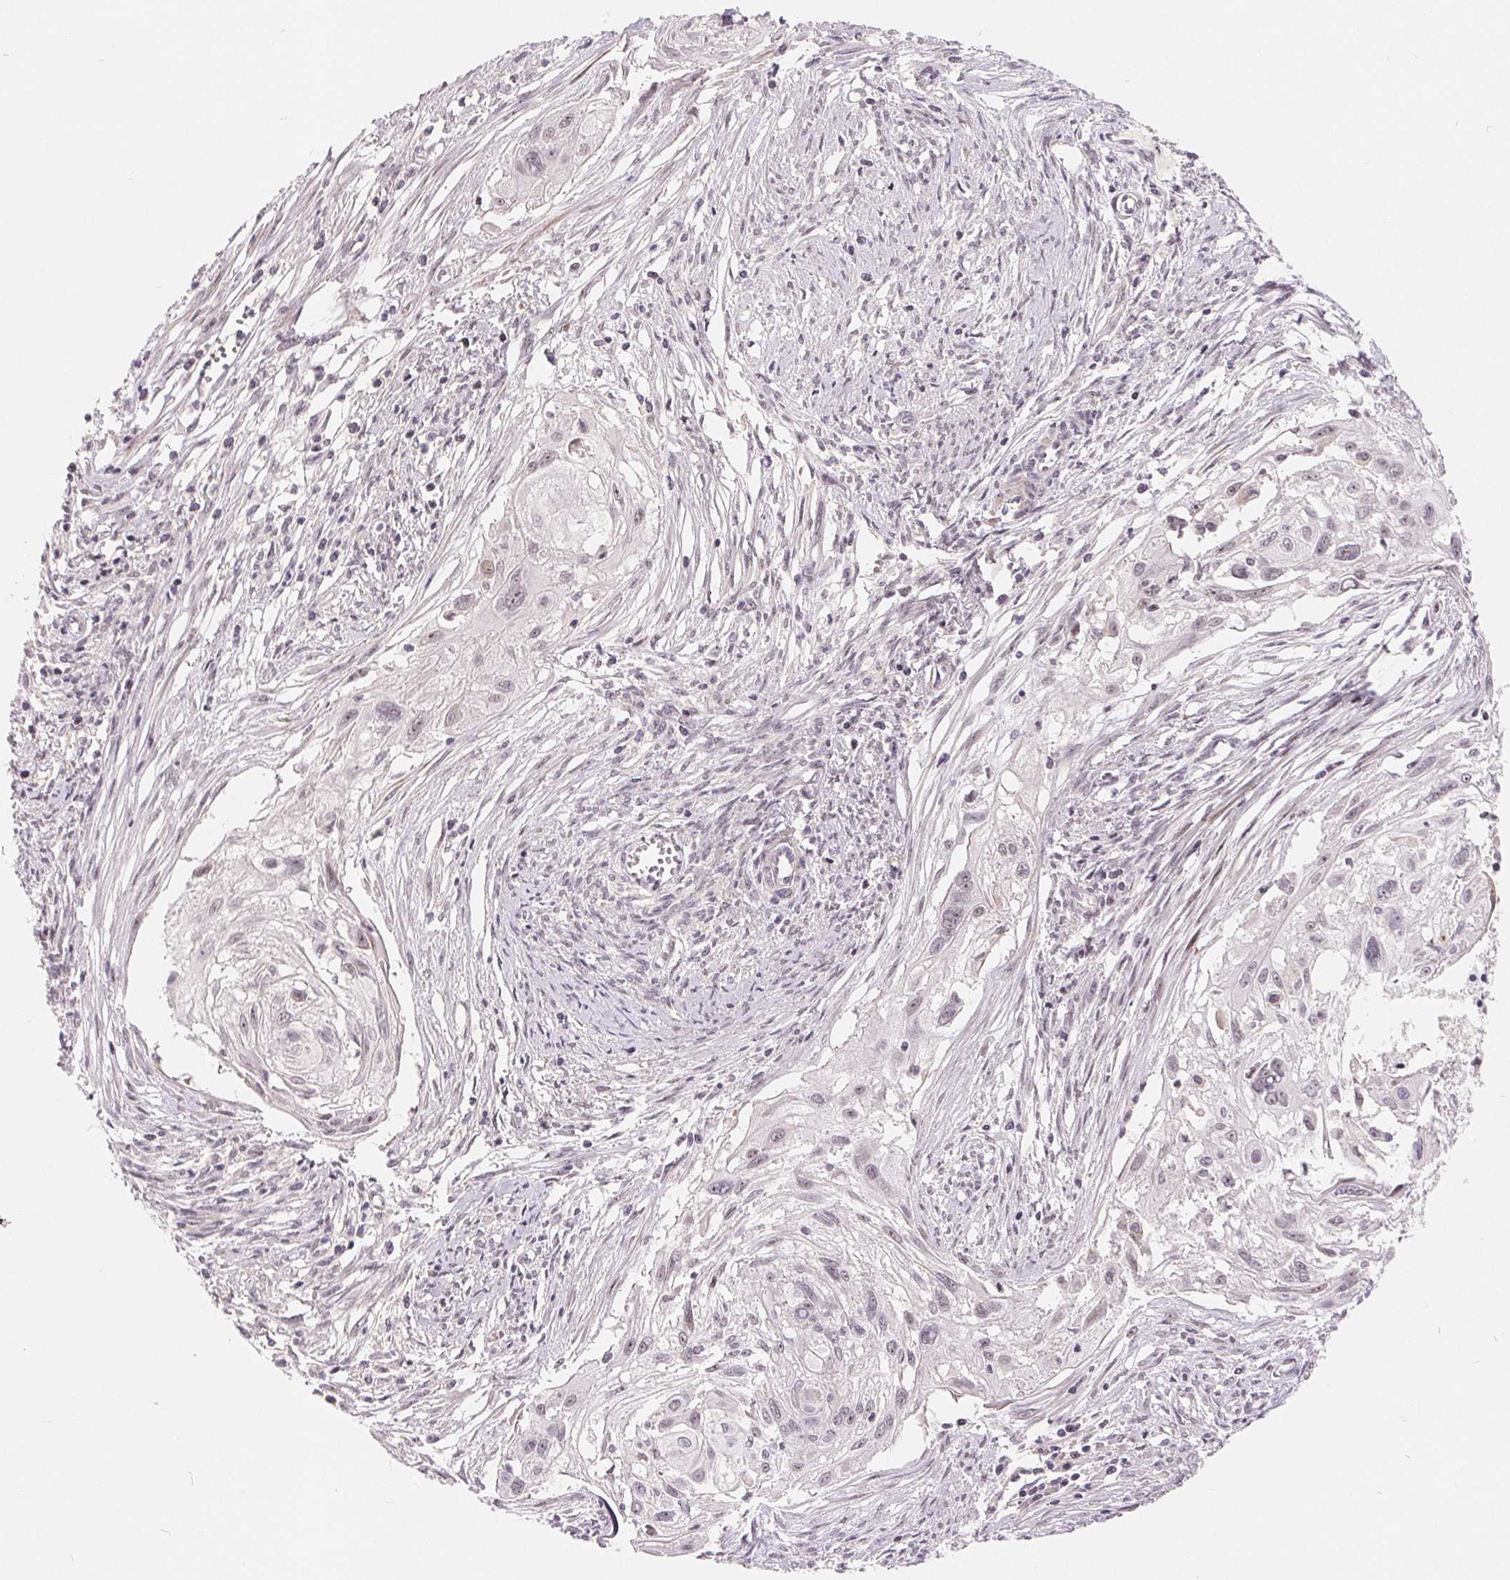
{"staining": {"intensity": "negative", "quantity": "none", "location": "none"}, "tissue": "cervical cancer", "cell_type": "Tumor cells", "image_type": "cancer", "snomed": [{"axis": "morphology", "description": "Squamous cell carcinoma, NOS"}, {"axis": "topography", "description": "Cervix"}], "caption": "This photomicrograph is of cervical cancer (squamous cell carcinoma) stained with immunohistochemistry to label a protein in brown with the nuclei are counter-stained blue. There is no expression in tumor cells.", "gene": "NRG2", "patient": {"sex": "female", "age": 49}}